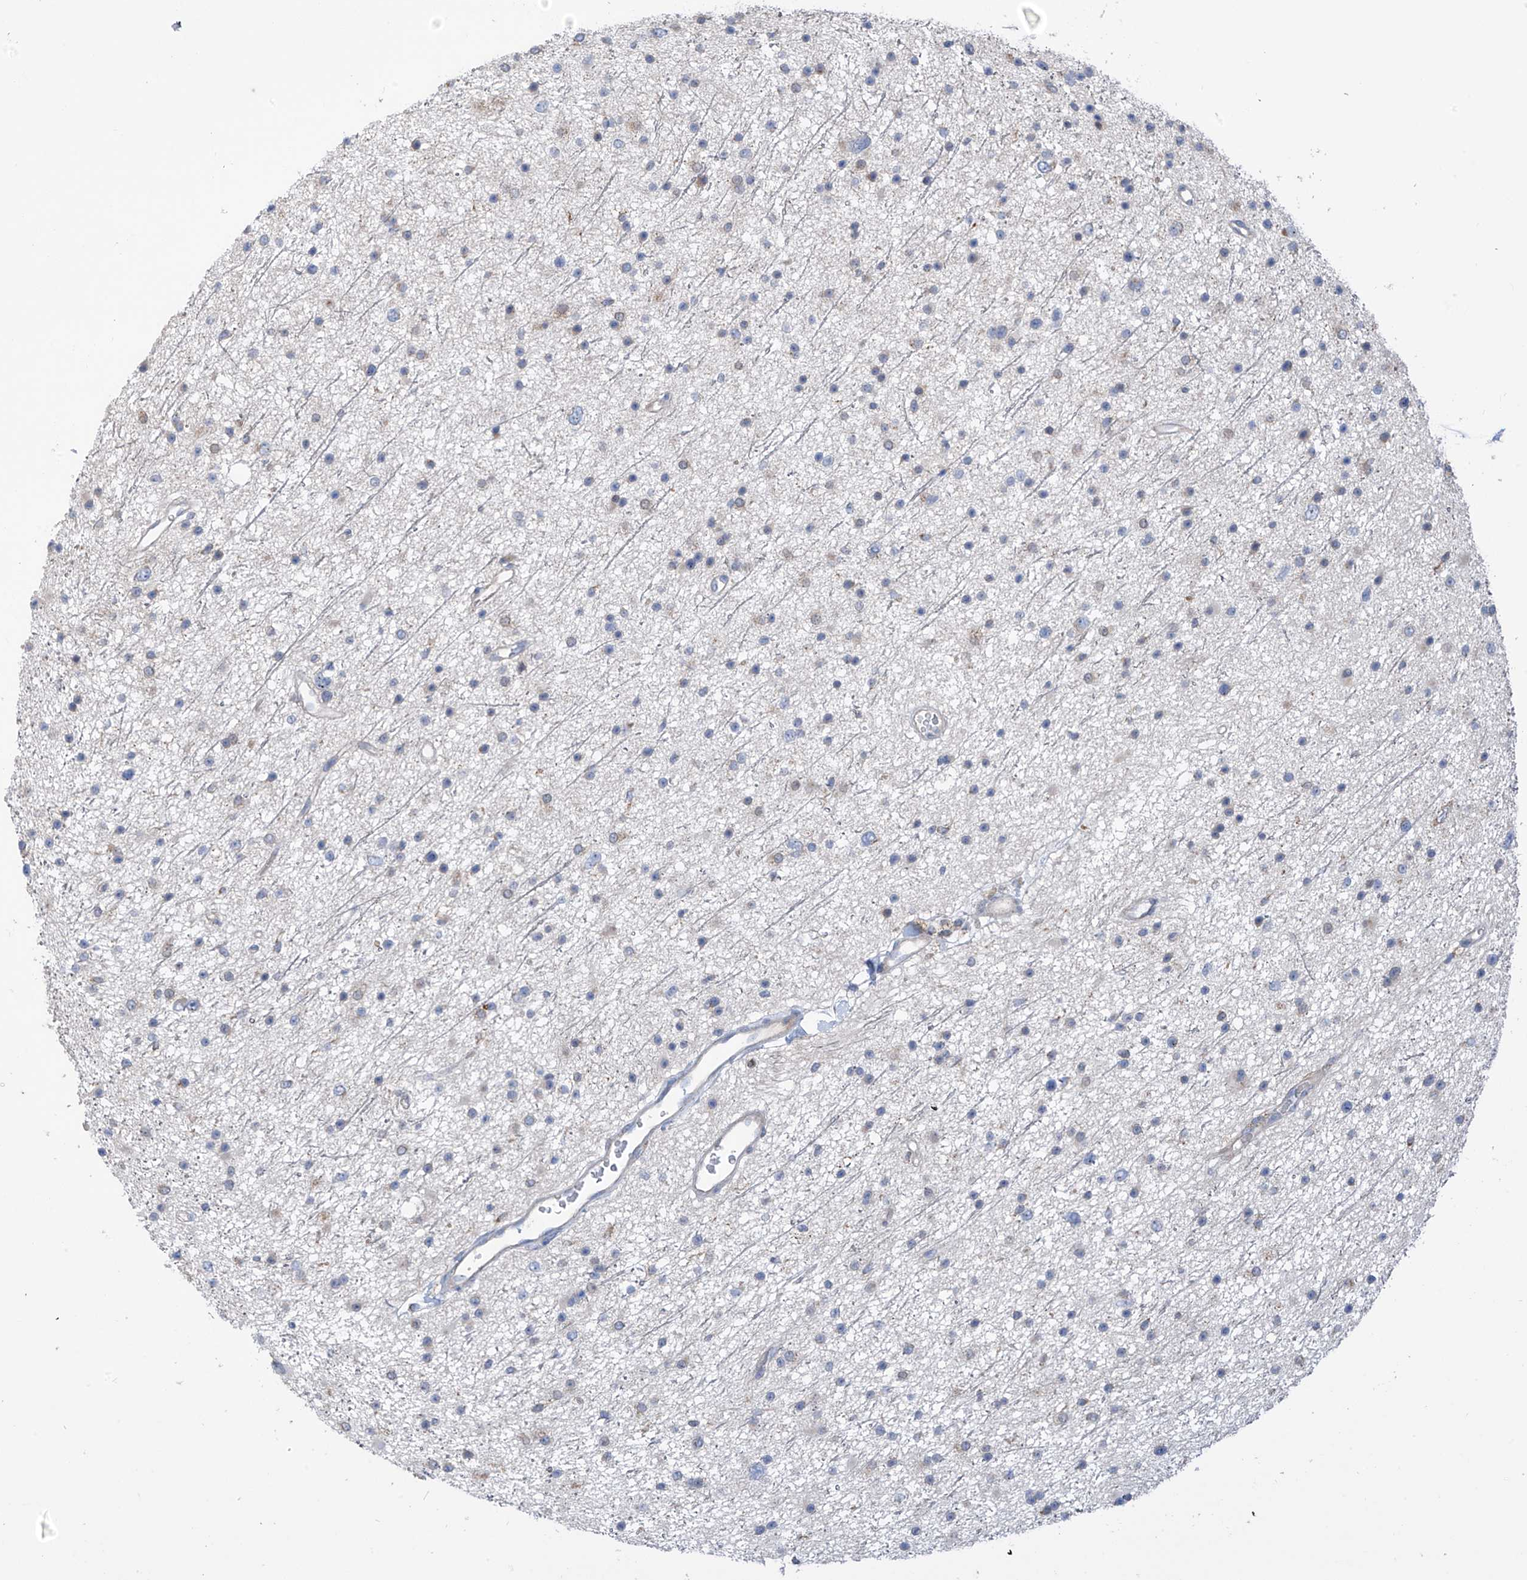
{"staining": {"intensity": "negative", "quantity": "none", "location": "none"}, "tissue": "glioma", "cell_type": "Tumor cells", "image_type": "cancer", "snomed": [{"axis": "morphology", "description": "Glioma, malignant, Low grade"}, {"axis": "topography", "description": "Cerebral cortex"}], "caption": "High power microscopy micrograph of an immunohistochemistry (IHC) photomicrograph of malignant glioma (low-grade), revealing no significant staining in tumor cells. (DAB immunohistochemistry visualized using brightfield microscopy, high magnification).", "gene": "EIF5B", "patient": {"sex": "female", "age": 39}}